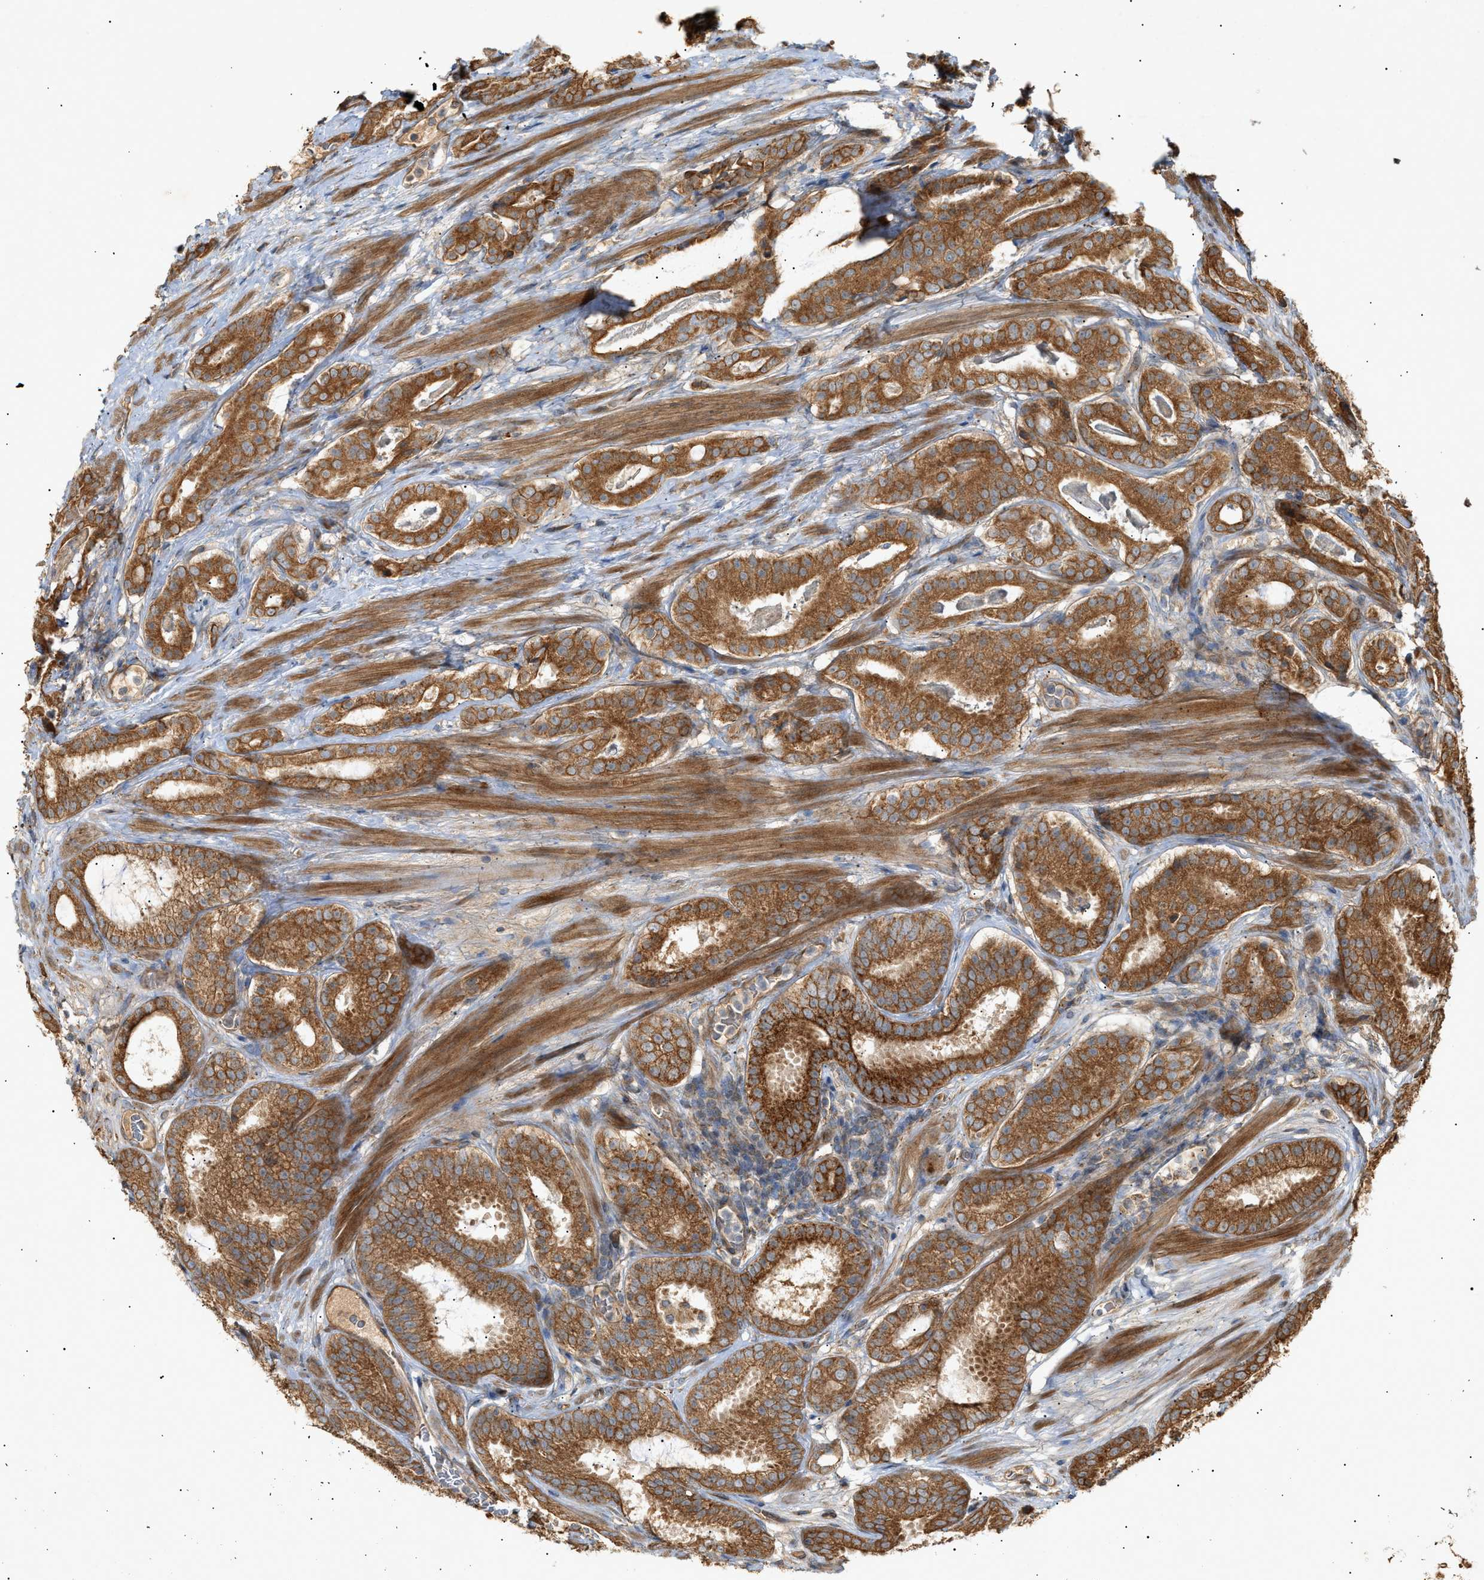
{"staining": {"intensity": "strong", "quantity": ">75%", "location": "cytoplasmic/membranous"}, "tissue": "prostate cancer", "cell_type": "Tumor cells", "image_type": "cancer", "snomed": [{"axis": "morphology", "description": "Adenocarcinoma, Low grade"}, {"axis": "topography", "description": "Prostate"}], "caption": "This micrograph exhibits low-grade adenocarcinoma (prostate) stained with immunohistochemistry to label a protein in brown. The cytoplasmic/membranous of tumor cells show strong positivity for the protein. Nuclei are counter-stained blue.", "gene": "MTCH1", "patient": {"sex": "male", "age": 69}}